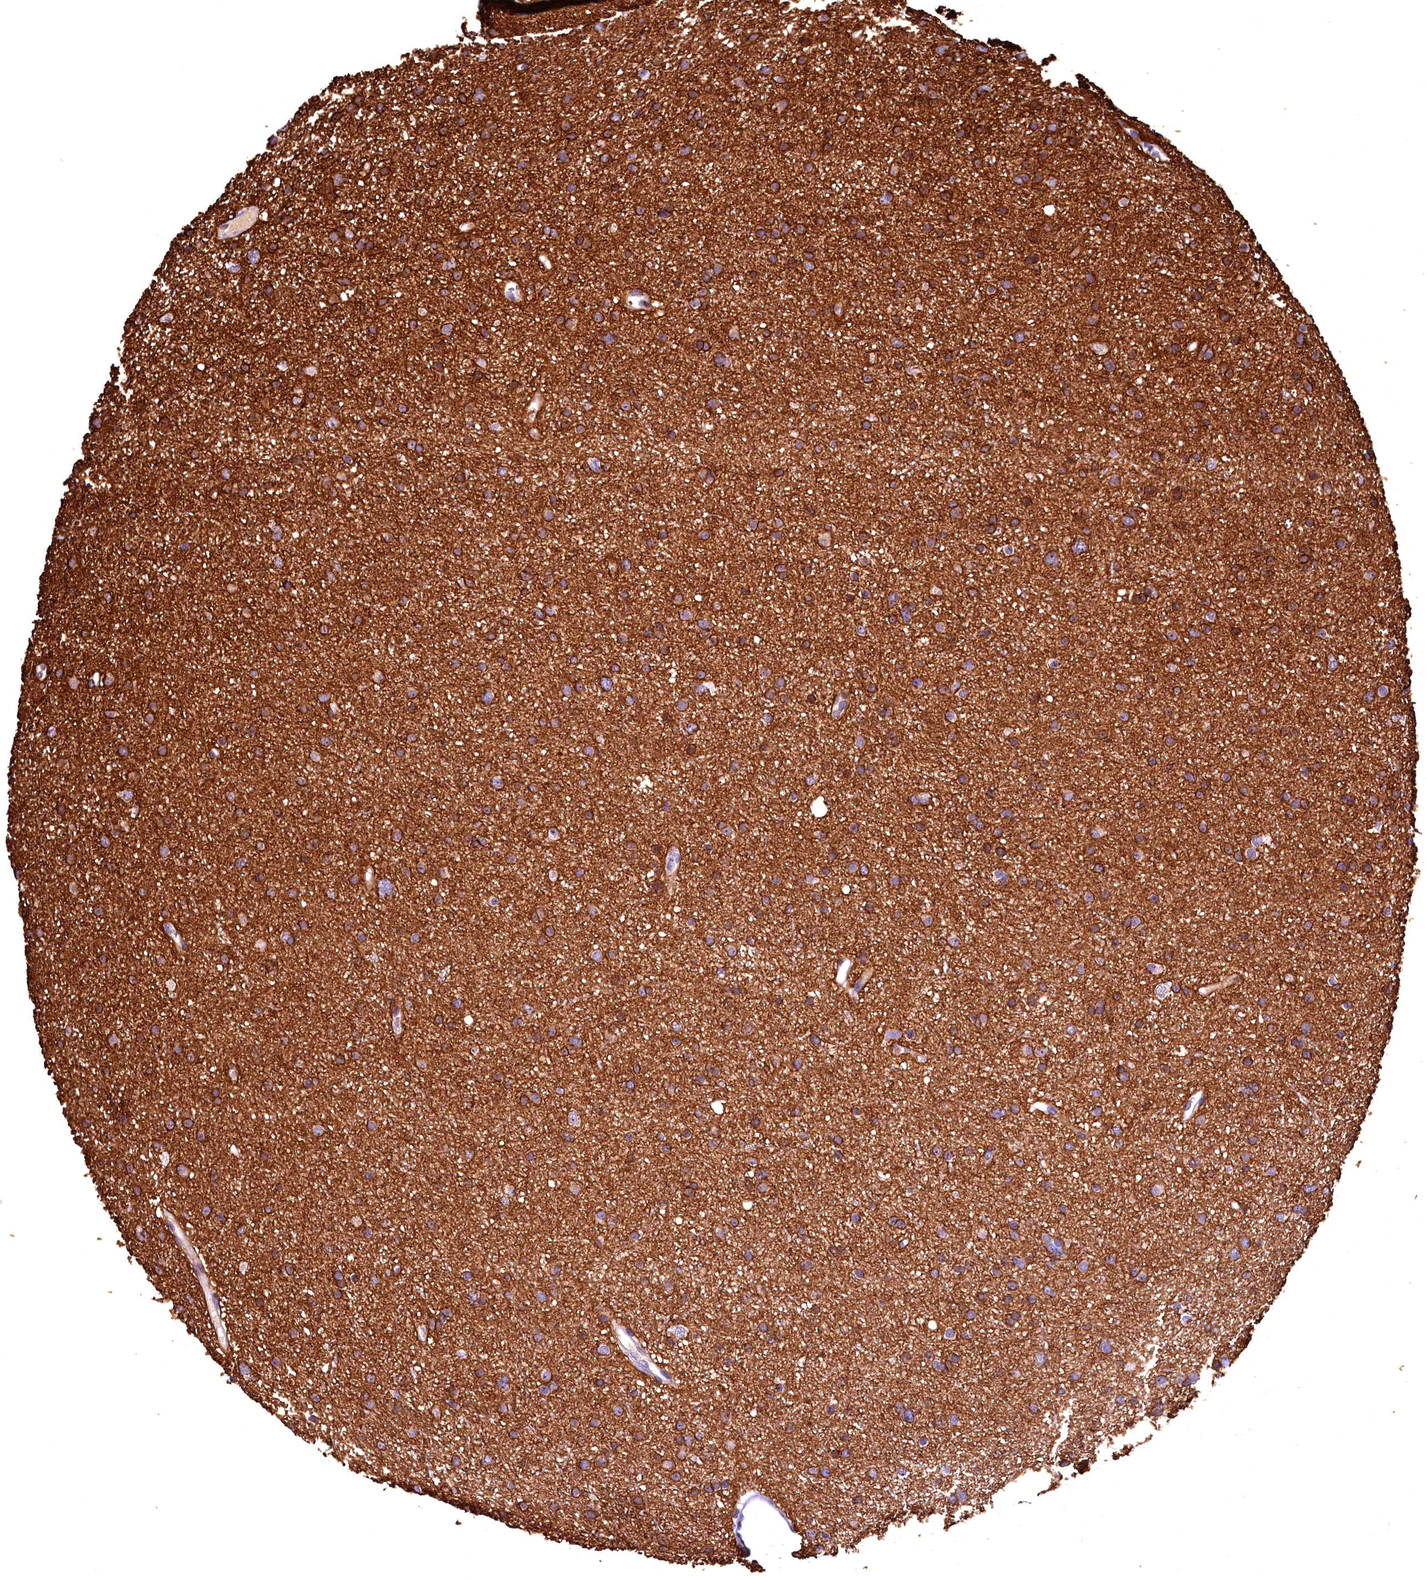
{"staining": {"intensity": "moderate", "quantity": ">75%", "location": "cytoplasmic/membranous"}, "tissue": "glioma", "cell_type": "Tumor cells", "image_type": "cancer", "snomed": [{"axis": "morphology", "description": "Glioma, malignant, Low grade"}, {"axis": "topography", "description": "Cerebral cortex"}], "caption": "About >75% of tumor cells in malignant glioma (low-grade) display moderate cytoplasmic/membranous protein staining as visualized by brown immunohistochemical staining.", "gene": "LATS2", "patient": {"sex": "female", "age": 39}}